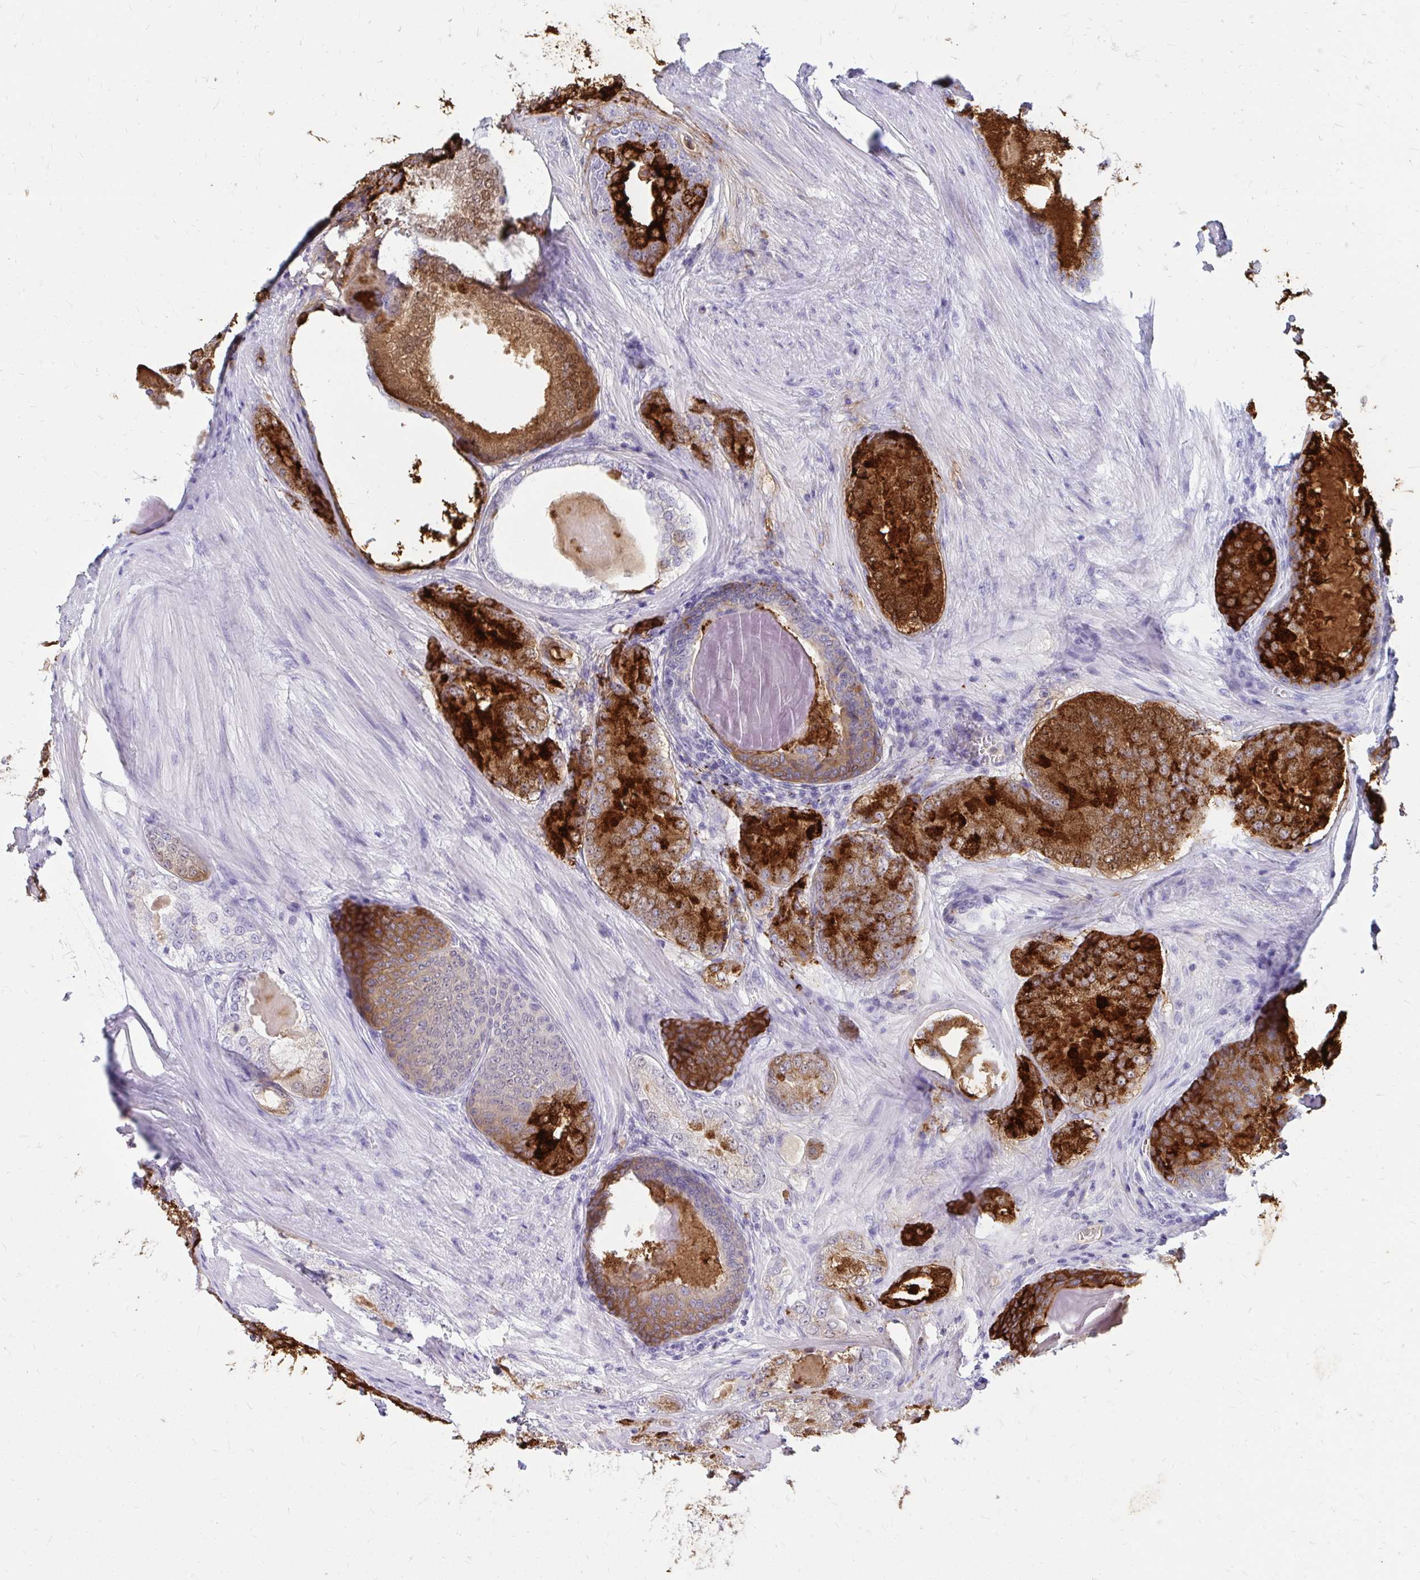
{"staining": {"intensity": "strong", "quantity": "25%-75%", "location": "cytoplasmic/membranous"}, "tissue": "prostate cancer", "cell_type": "Tumor cells", "image_type": "cancer", "snomed": [{"axis": "morphology", "description": "Adenocarcinoma, NOS"}, {"axis": "morphology", "description": "Adenocarcinoma, Low grade"}, {"axis": "topography", "description": "Prostate"}], "caption": "Immunohistochemistry of prostate cancer (low-grade adenocarcinoma) demonstrates high levels of strong cytoplasmic/membranous expression in approximately 25%-75% of tumor cells. (DAB = brown stain, brightfield microscopy at high magnification).", "gene": "OR10R2", "patient": {"sex": "male", "age": 68}}